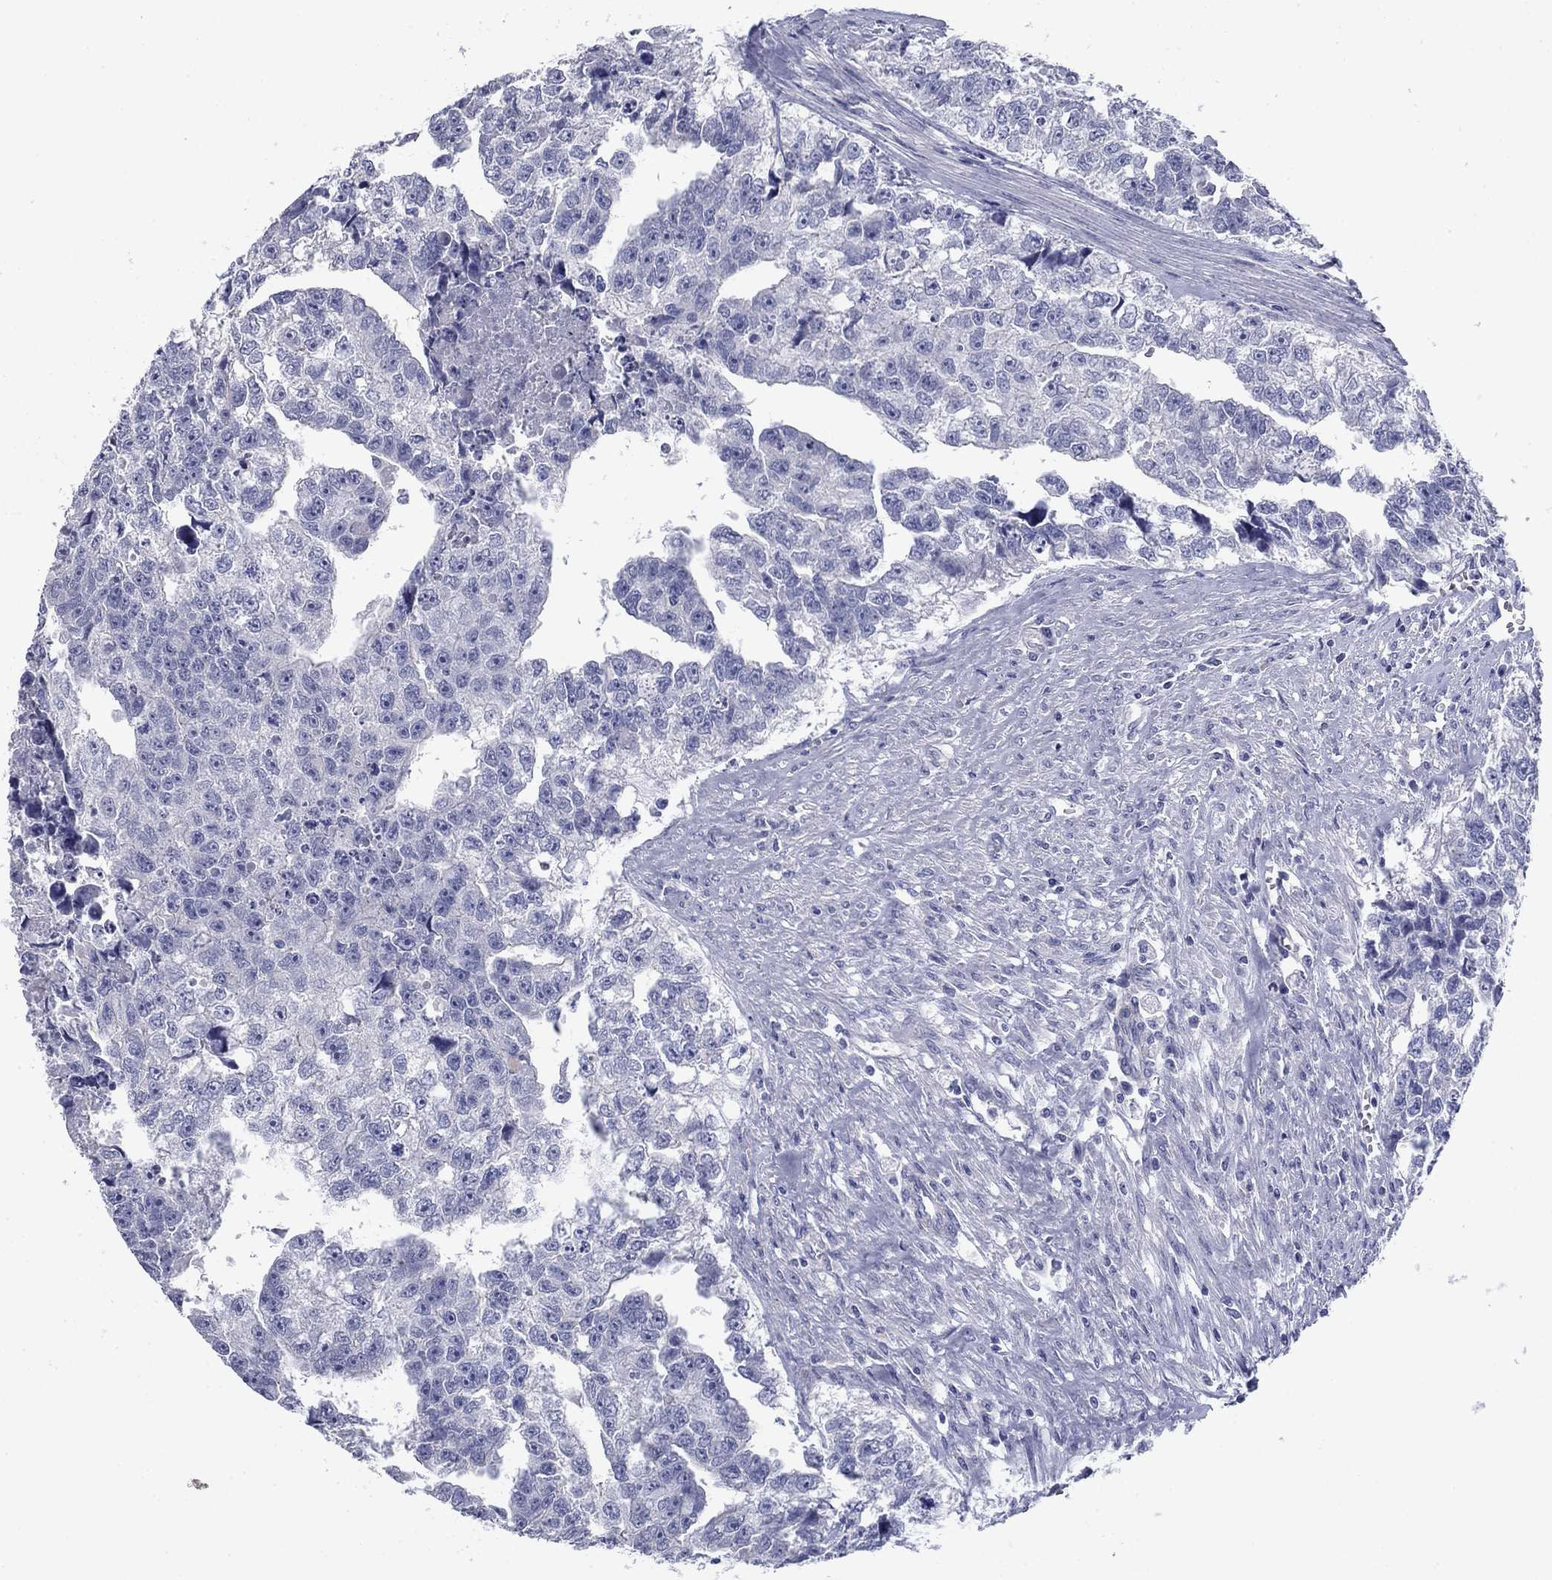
{"staining": {"intensity": "negative", "quantity": "none", "location": "none"}, "tissue": "testis cancer", "cell_type": "Tumor cells", "image_type": "cancer", "snomed": [{"axis": "morphology", "description": "Carcinoma, Embryonal, NOS"}, {"axis": "morphology", "description": "Teratoma, malignant, NOS"}, {"axis": "topography", "description": "Testis"}], "caption": "This is a image of immunohistochemistry staining of testis cancer, which shows no expression in tumor cells.", "gene": "PRKCG", "patient": {"sex": "male", "age": 44}}